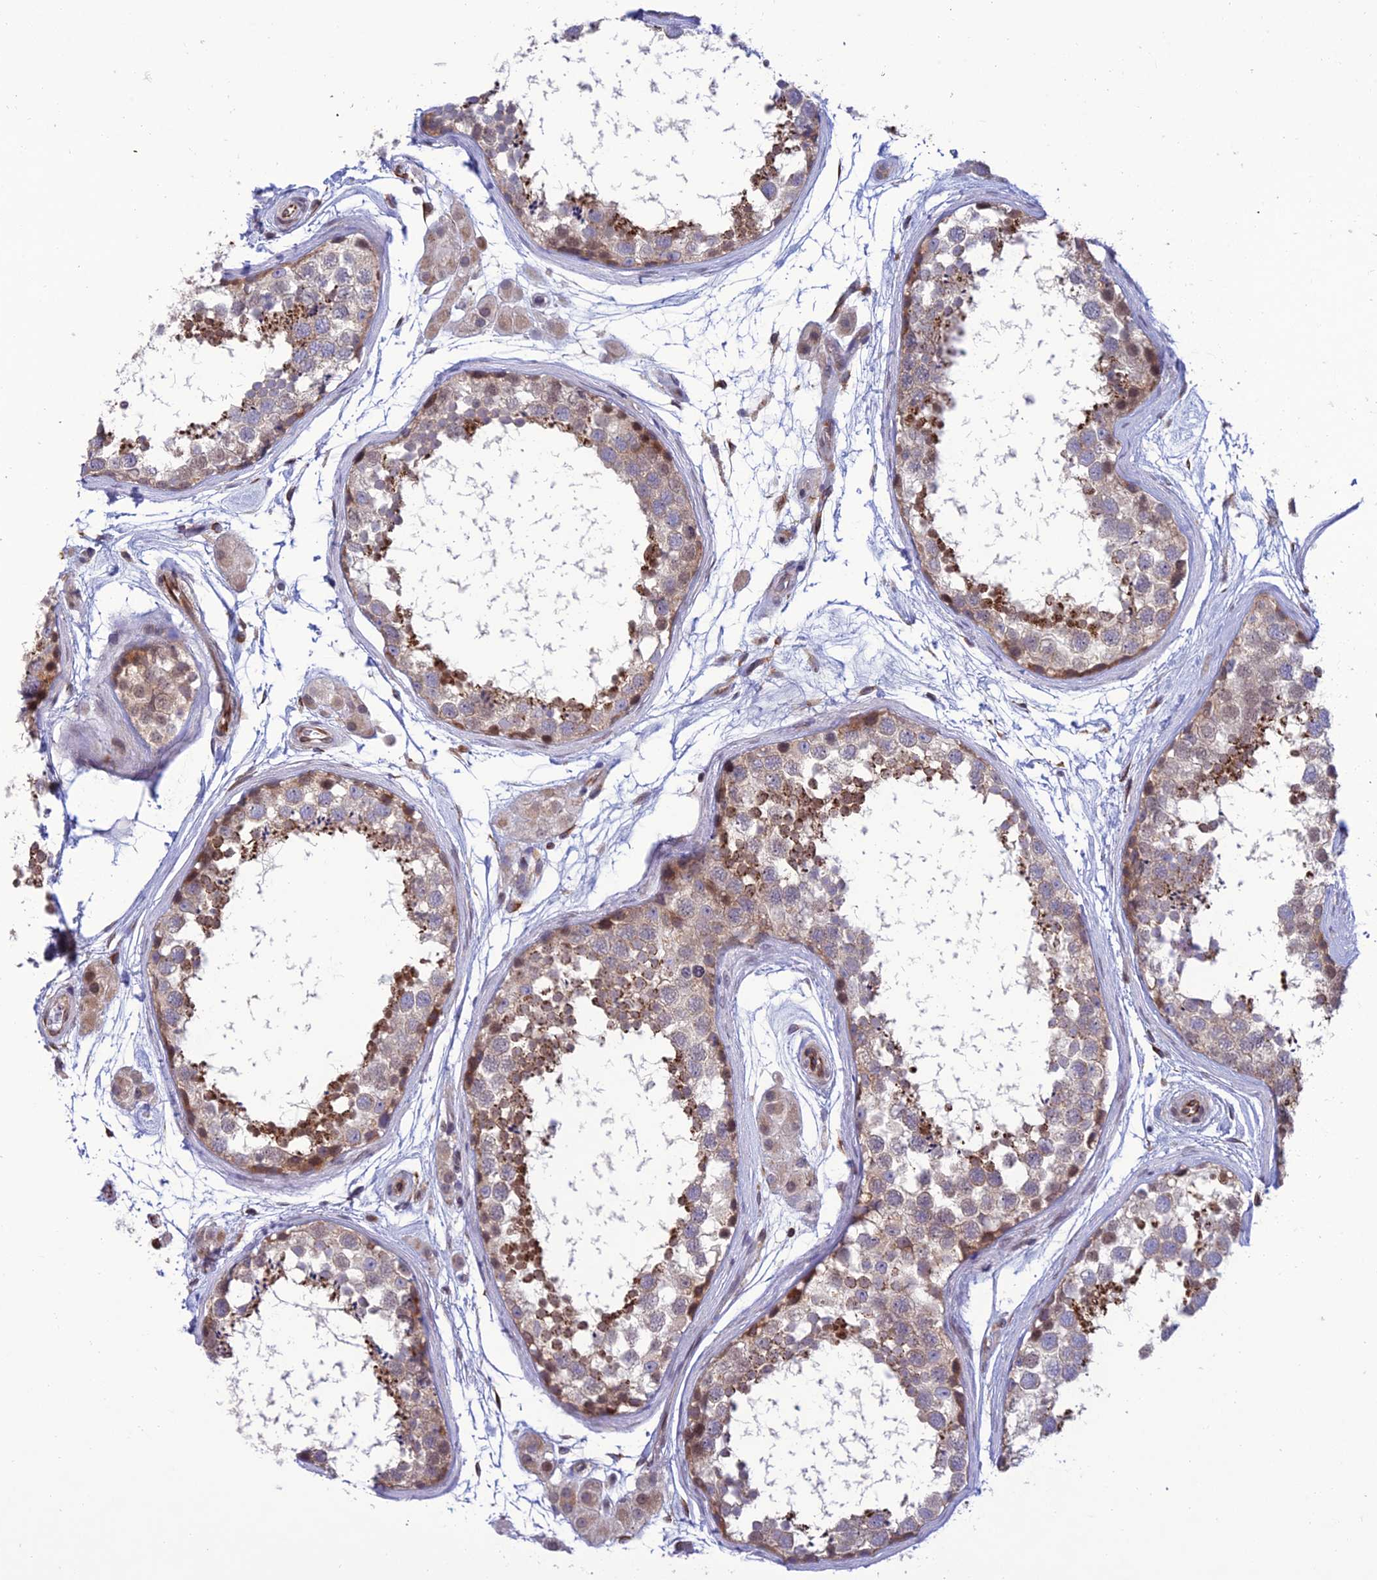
{"staining": {"intensity": "moderate", "quantity": "25%-75%", "location": "cytoplasmic/membranous"}, "tissue": "testis", "cell_type": "Cells in seminiferous ducts", "image_type": "normal", "snomed": [{"axis": "morphology", "description": "Normal tissue, NOS"}, {"axis": "topography", "description": "Testis"}], "caption": "Protein expression analysis of normal human testis reveals moderate cytoplasmic/membranous expression in about 25%-75% of cells in seminiferous ducts.", "gene": "FAM76A", "patient": {"sex": "male", "age": 56}}